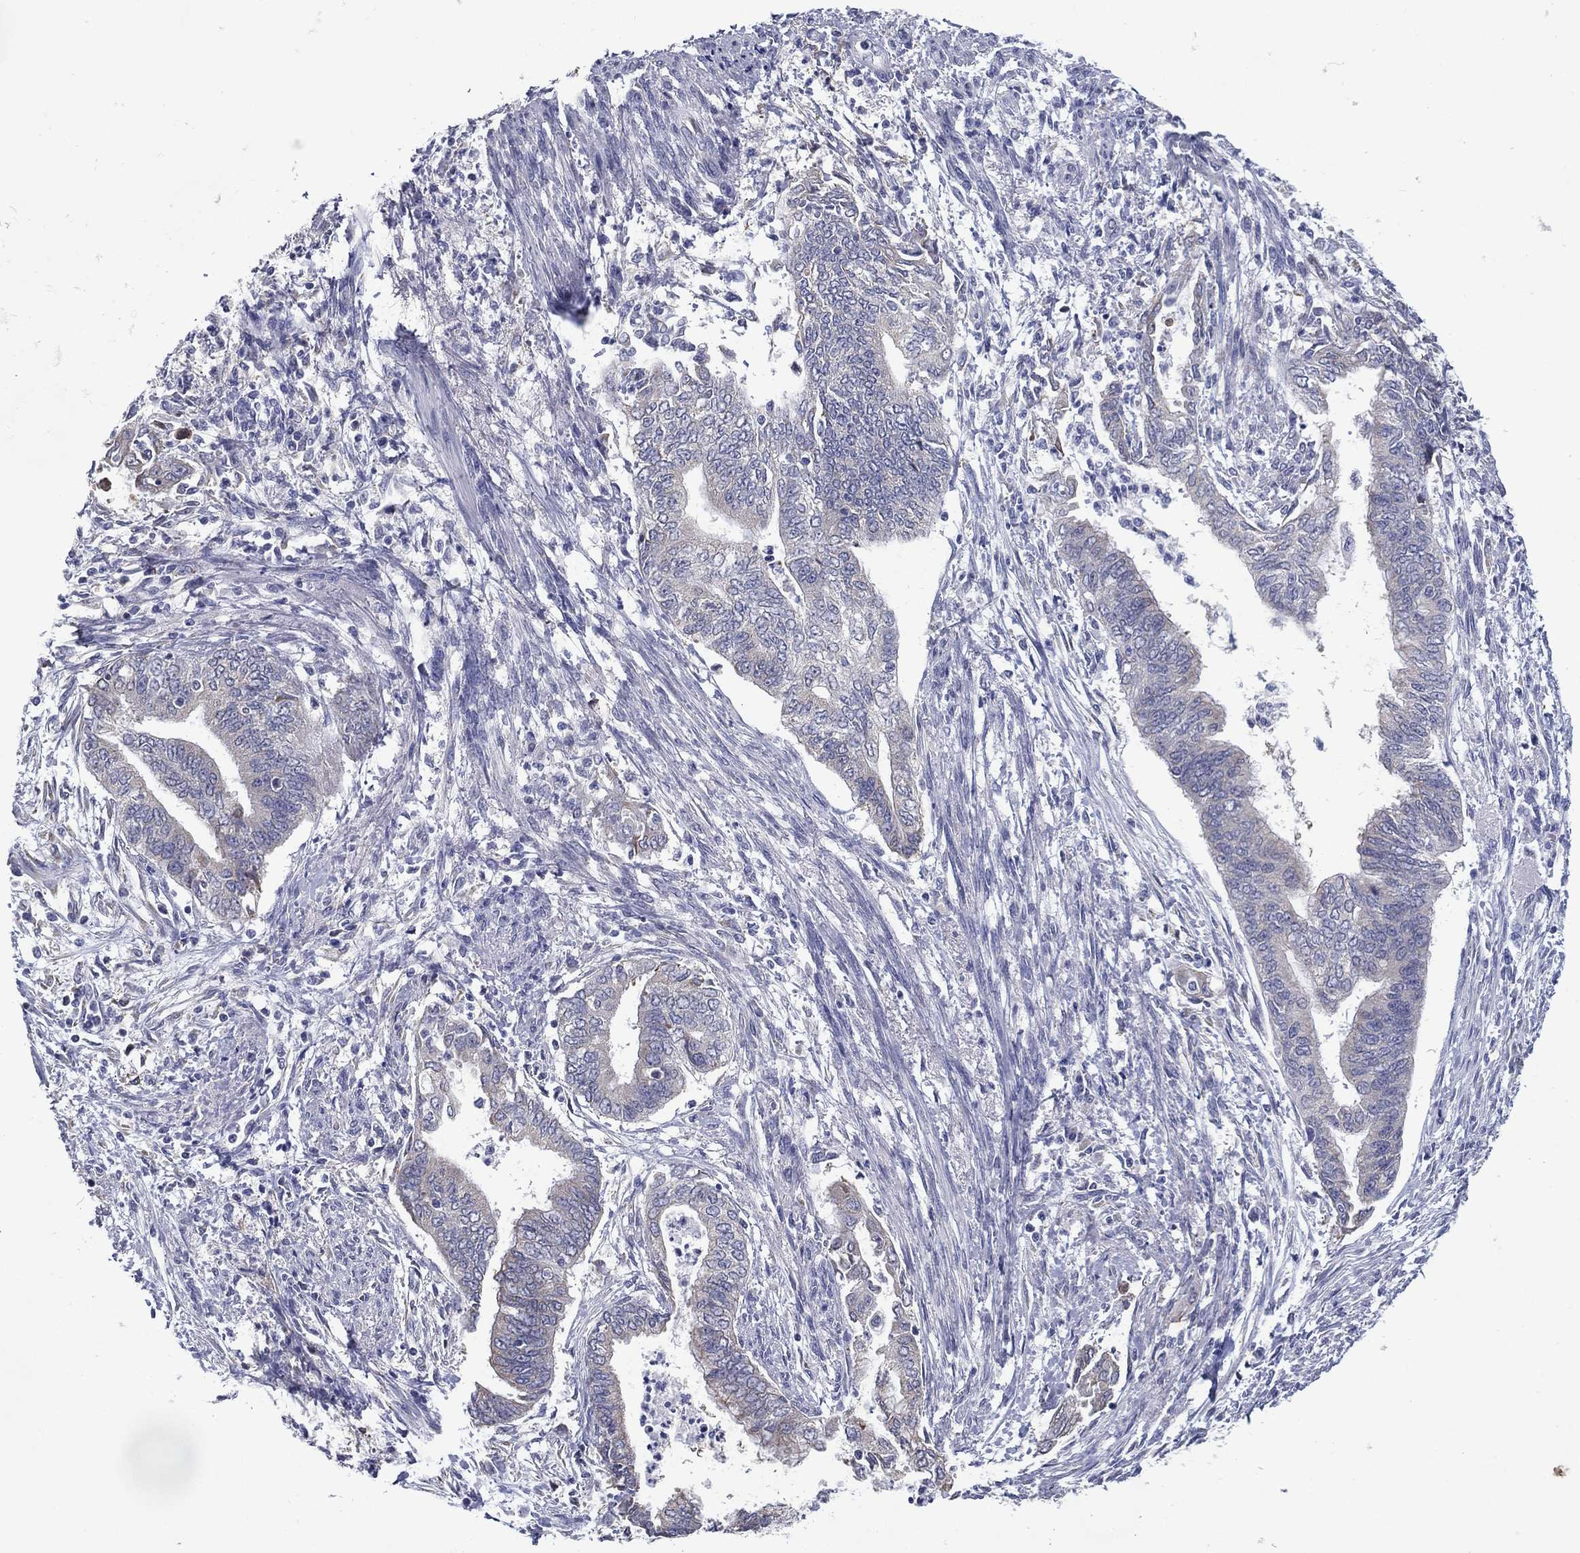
{"staining": {"intensity": "negative", "quantity": "none", "location": "none"}, "tissue": "endometrial cancer", "cell_type": "Tumor cells", "image_type": "cancer", "snomed": [{"axis": "morphology", "description": "Adenocarcinoma, NOS"}, {"axis": "topography", "description": "Endometrium"}], "caption": "This is an immunohistochemistry (IHC) histopathology image of human adenocarcinoma (endometrial). There is no staining in tumor cells.", "gene": "C19orf18", "patient": {"sex": "female", "age": 65}}